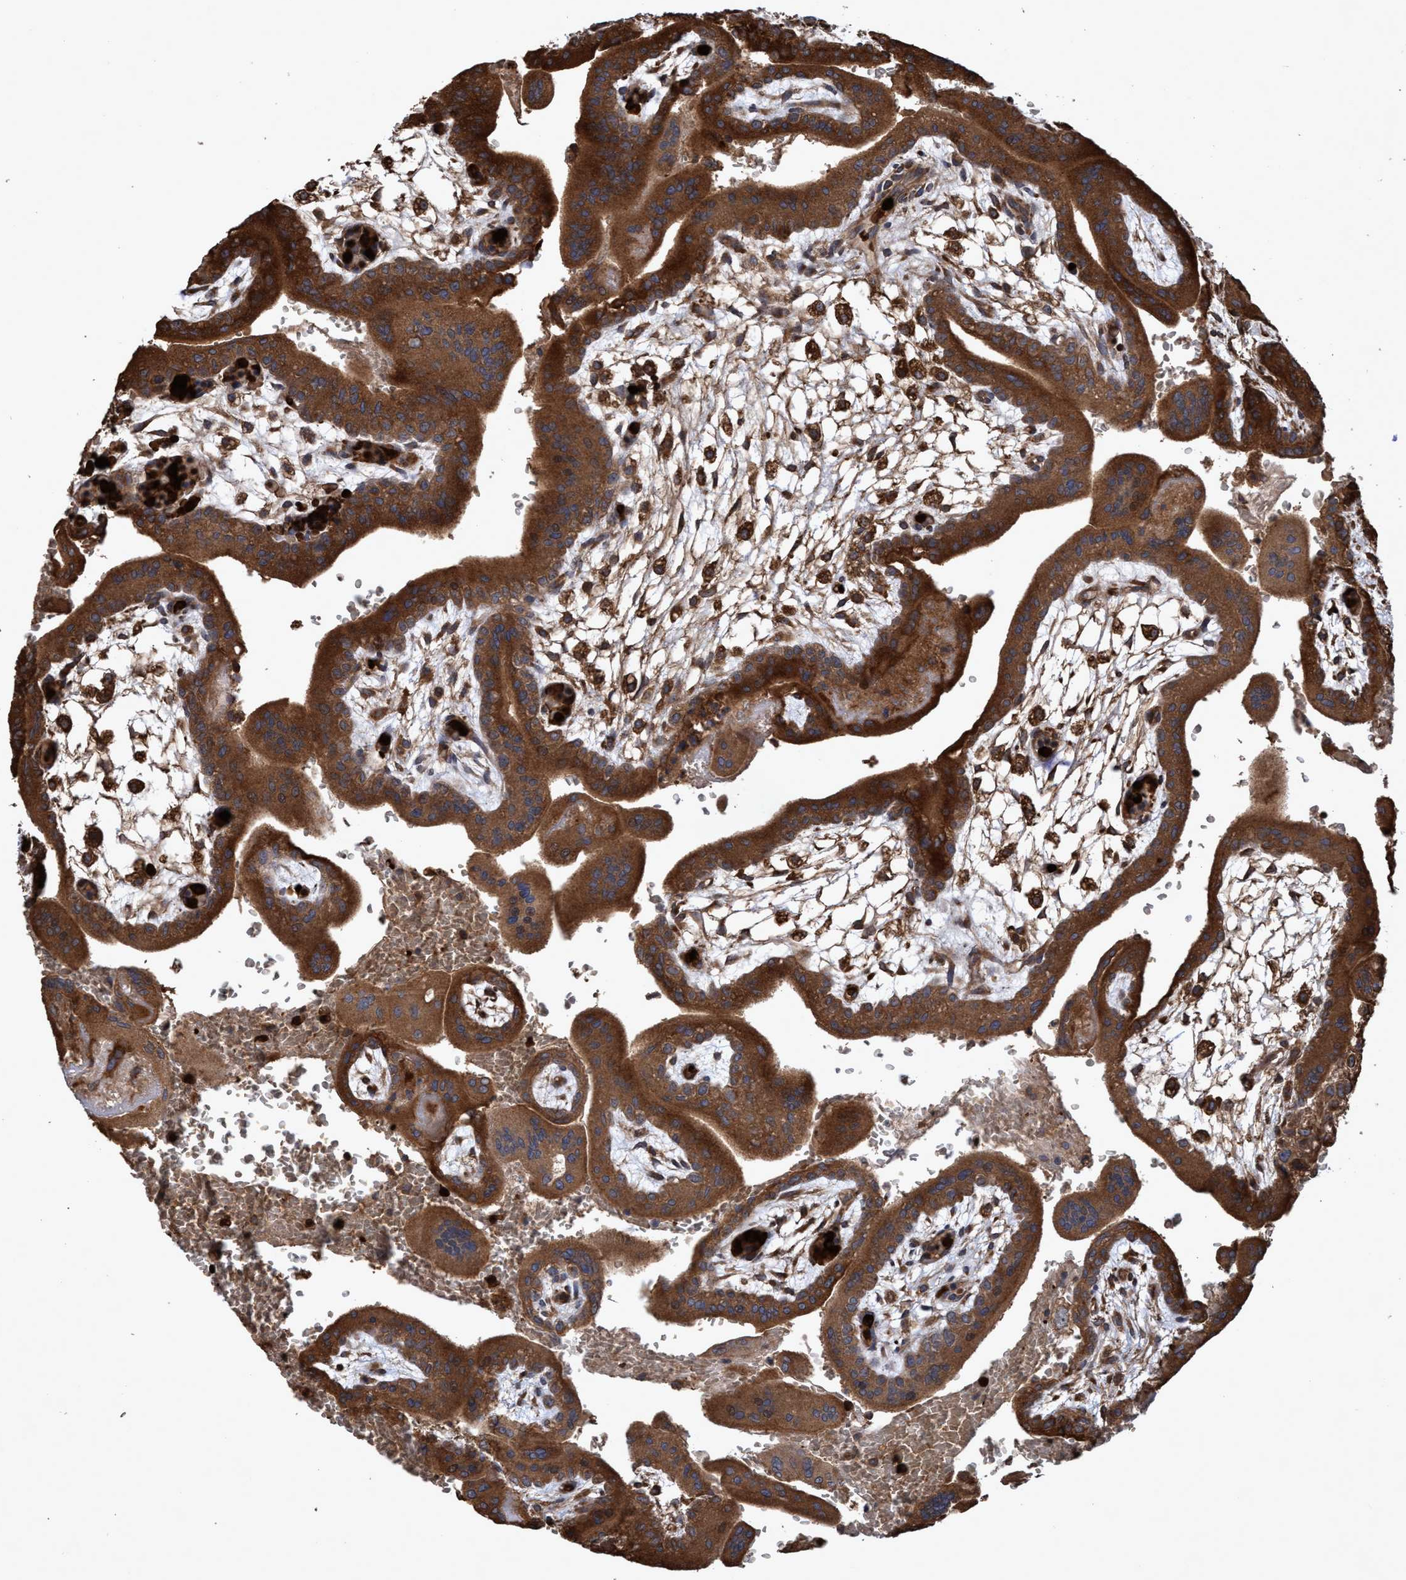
{"staining": {"intensity": "strong", "quantity": ">75%", "location": "cytoplasmic/membranous"}, "tissue": "placenta", "cell_type": "Trophoblastic cells", "image_type": "normal", "snomed": [{"axis": "morphology", "description": "Normal tissue, NOS"}, {"axis": "topography", "description": "Placenta"}], "caption": "IHC (DAB (3,3'-diaminobenzidine)) staining of unremarkable human placenta exhibits strong cytoplasmic/membranous protein staining in about >75% of trophoblastic cells. (Stains: DAB (3,3'-diaminobenzidine) in brown, nuclei in blue, Microscopy: brightfield microscopy at high magnification).", "gene": "CHMP6", "patient": {"sex": "female", "age": 35}}